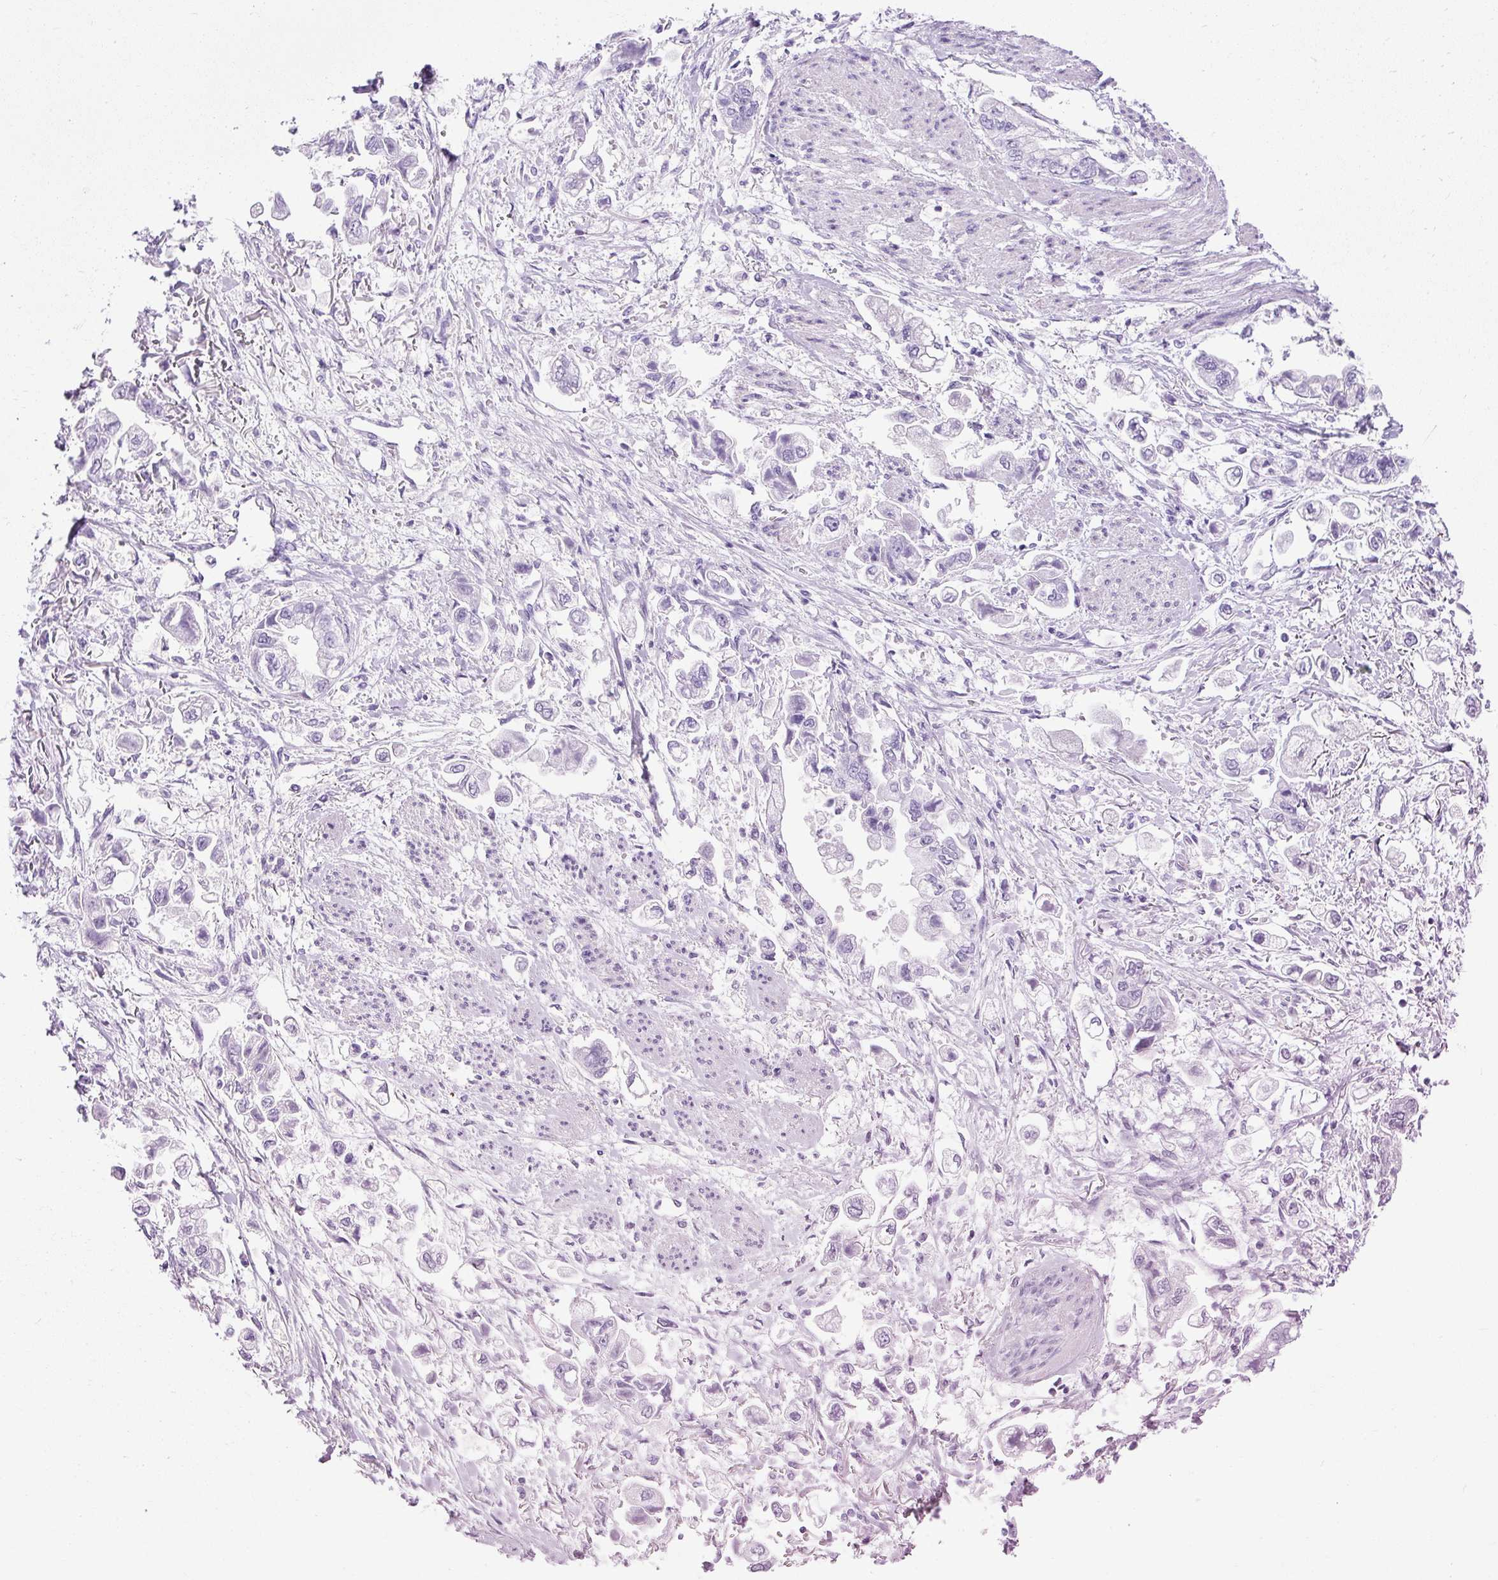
{"staining": {"intensity": "negative", "quantity": "none", "location": "none"}, "tissue": "stomach cancer", "cell_type": "Tumor cells", "image_type": "cancer", "snomed": [{"axis": "morphology", "description": "Adenocarcinoma, NOS"}, {"axis": "topography", "description": "Stomach"}], "caption": "The photomicrograph exhibits no significant staining in tumor cells of adenocarcinoma (stomach).", "gene": "UPP1", "patient": {"sex": "male", "age": 62}}